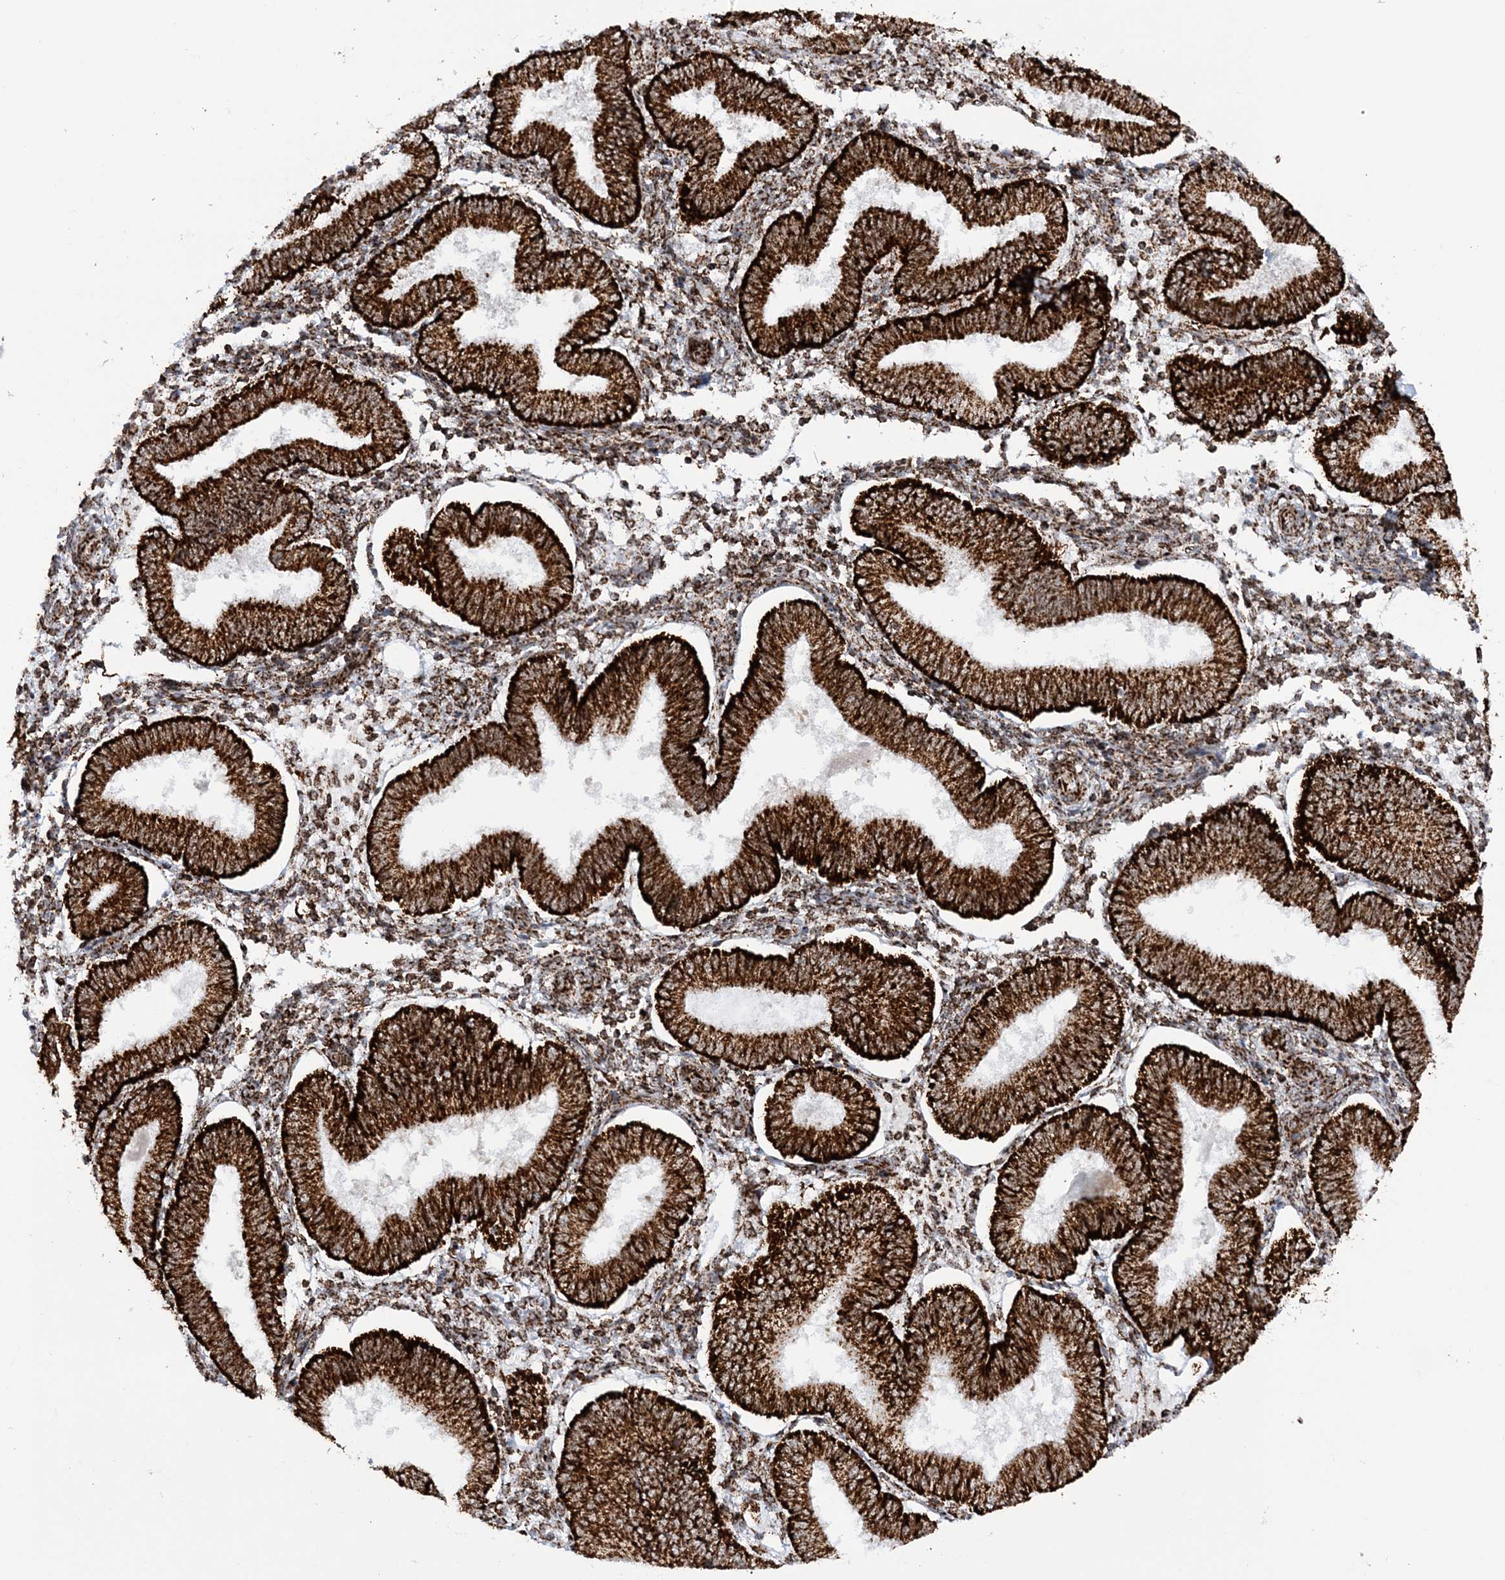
{"staining": {"intensity": "strong", "quantity": ">75%", "location": "cytoplasmic/membranous"}, "tissue": "endometrium", "cell_type": "Cells in endometrial stroma", "image_type": "normal", "snomed": [{"axis": "morphology", "description": "Normal tissue, NOS"}, {"axis": "topography", "description": "Endometrium"}], "caption": "Strong cytoplasmic/membranous staining for a protein is present in approximately >75% of cells in endometrial stroma of normal endometrium using immunohistochemistry (IHC).", "gene": "CRY2", "patient": {"sex": "female", "age": 39}}